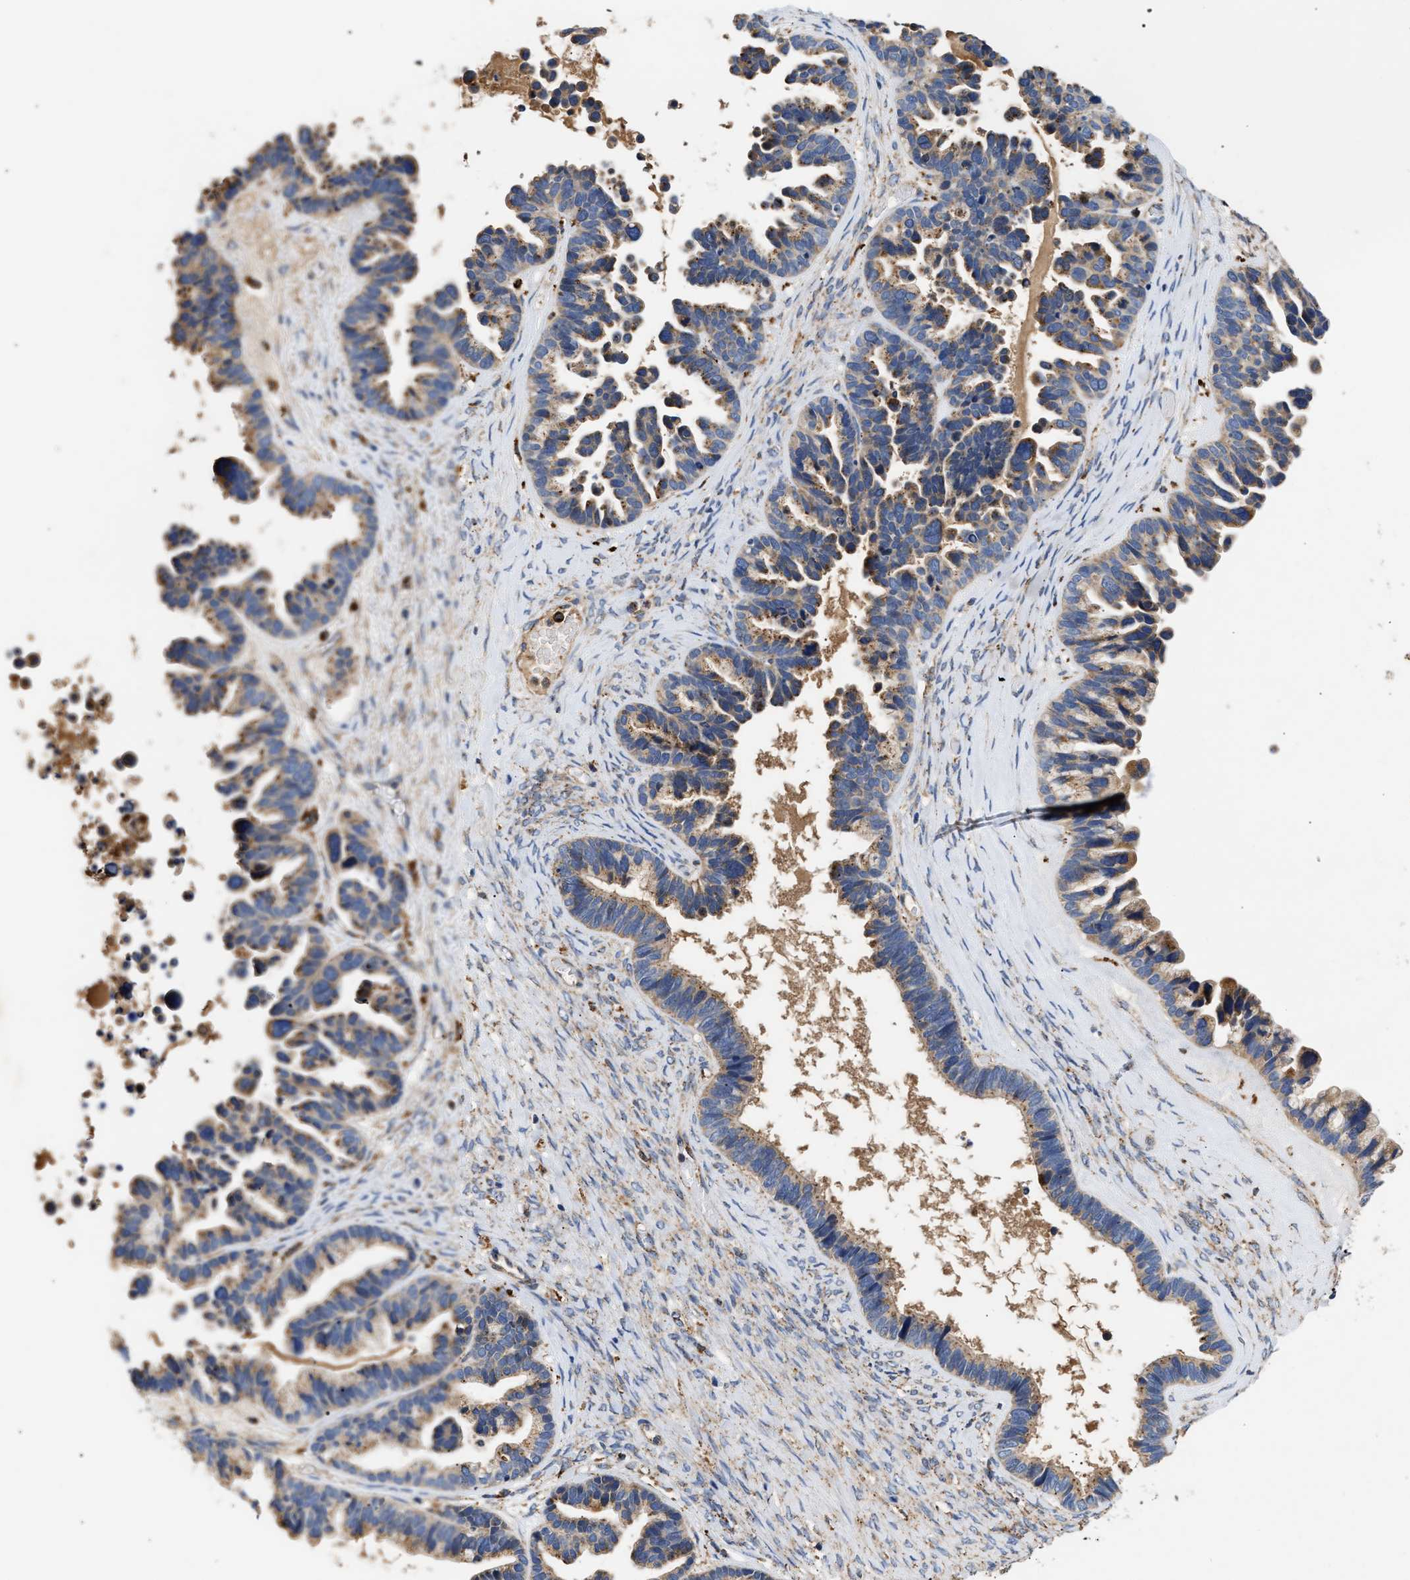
{"staining": {"intensity": "moderate", "quantity": ">75%", "location": "cytoplasmic/membranous"}, "tissue": "ovarian cancer", "cell_type": "Tumor cells", "image_type": "cancer", "snomed": [{"axis": "morphology", "description": "Cystadenocarcinoma, serous, NOS"}, {"axis": "topography", "description": "Ovary"}], "caption": "An image showing moderate cytoplasmic/membranous positivity in approximately >75% of tumor cells in ovarian cancer (serous cystadenocarcinoma), as visualized by brown immunohistochemical staining.", "gene": "CCDC146", "patient": {"sex": "female", "age": 56}}